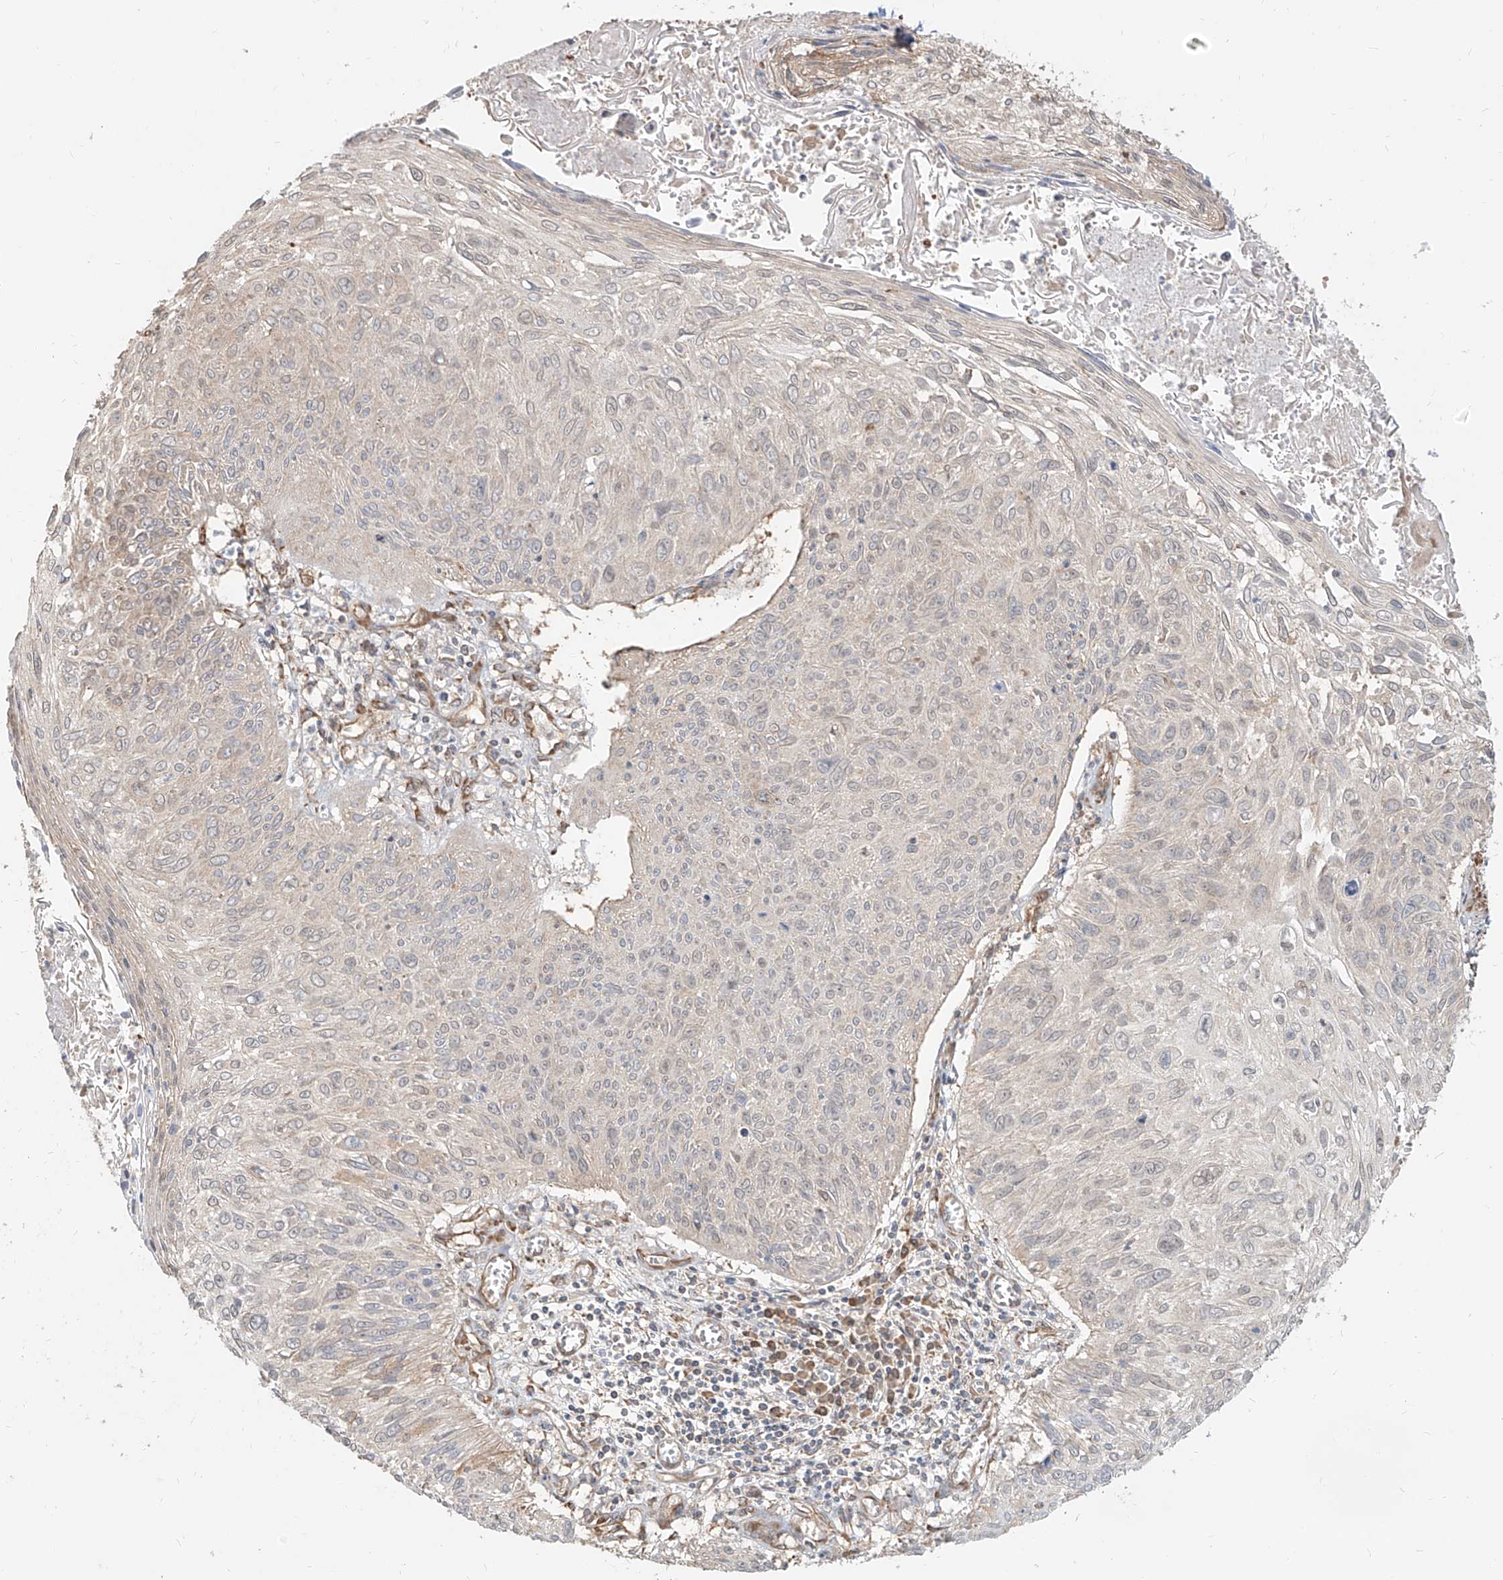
{"staining": {"intensity": "negative", "quantity": "none", "location": "none"}, "tissue": "cervical cancer", "cell_type": "Tumor cells", "image_type": "cancer", "snomed": [{"axis": "morphology", "description": "Squamous cell carcinoma, NOS"}, {"axis": "topography", "description": "Cervix"}], "caption": "The micrograph demonstrates no significant expression in tumor cells of cervical cancer.", "gene": "UBE2K", "patient": {"sex": "female", "age": 51}}